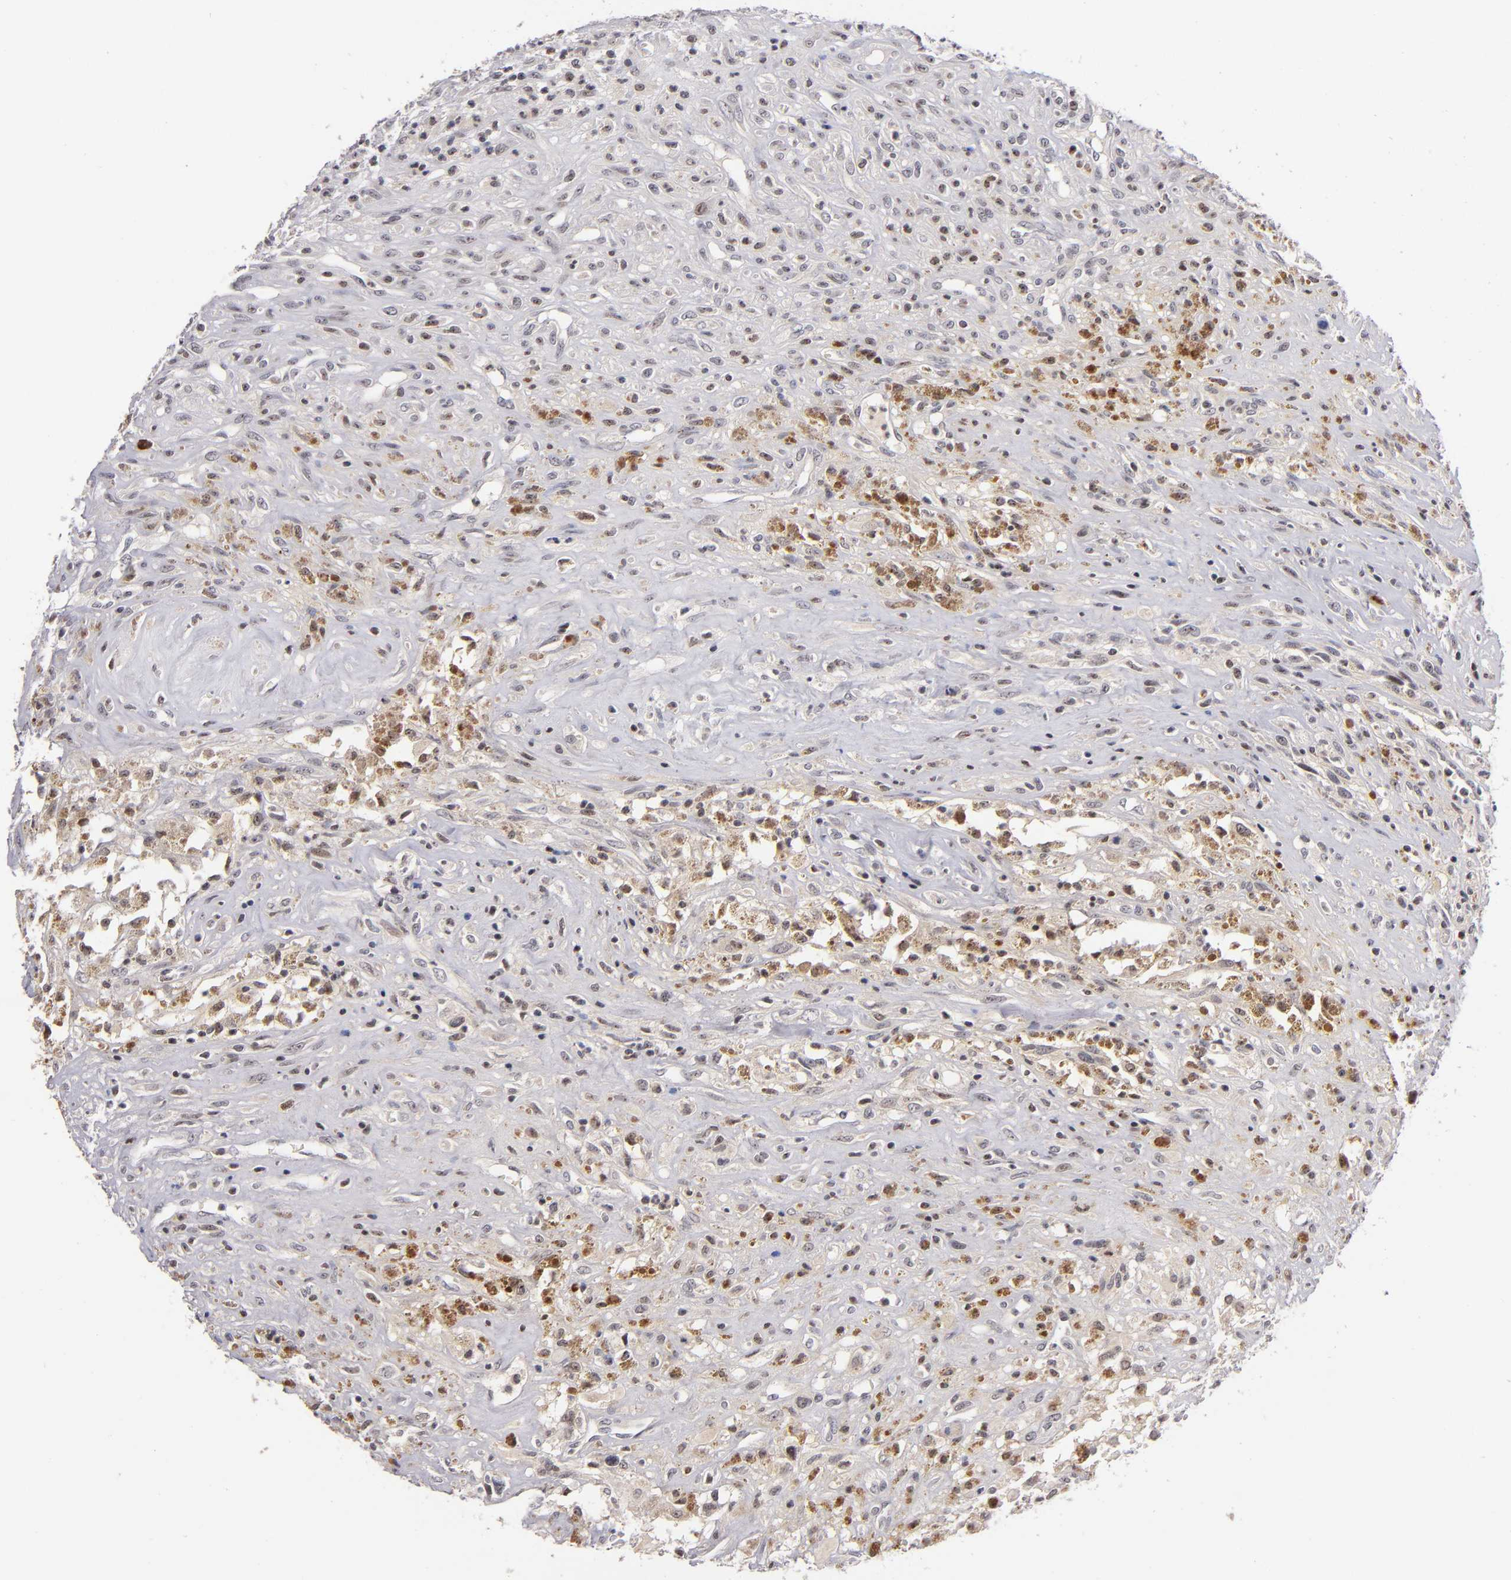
{"staining": {"intensity": "weak", "quantity": "25%-75%", "location": "cytoplasmic/membranous,nuclear"}, "tissue": "glioma", "cell_type": "Tumor cells", "image_type": "cancer", "snomed": [{"axis": "morphology", "description": "Glioma, malignant, High grade"}, {"axis": "topography", "description": "Brain"}], "caption": "DAB immunohistochemical staining of human glioma exhibits weak cytoplasmic/membranous and nuclear protein expression in about 25%-75% of tumor cells.", "gene": "PCNX4", "patient": {"sex": "male", "age": 66}}